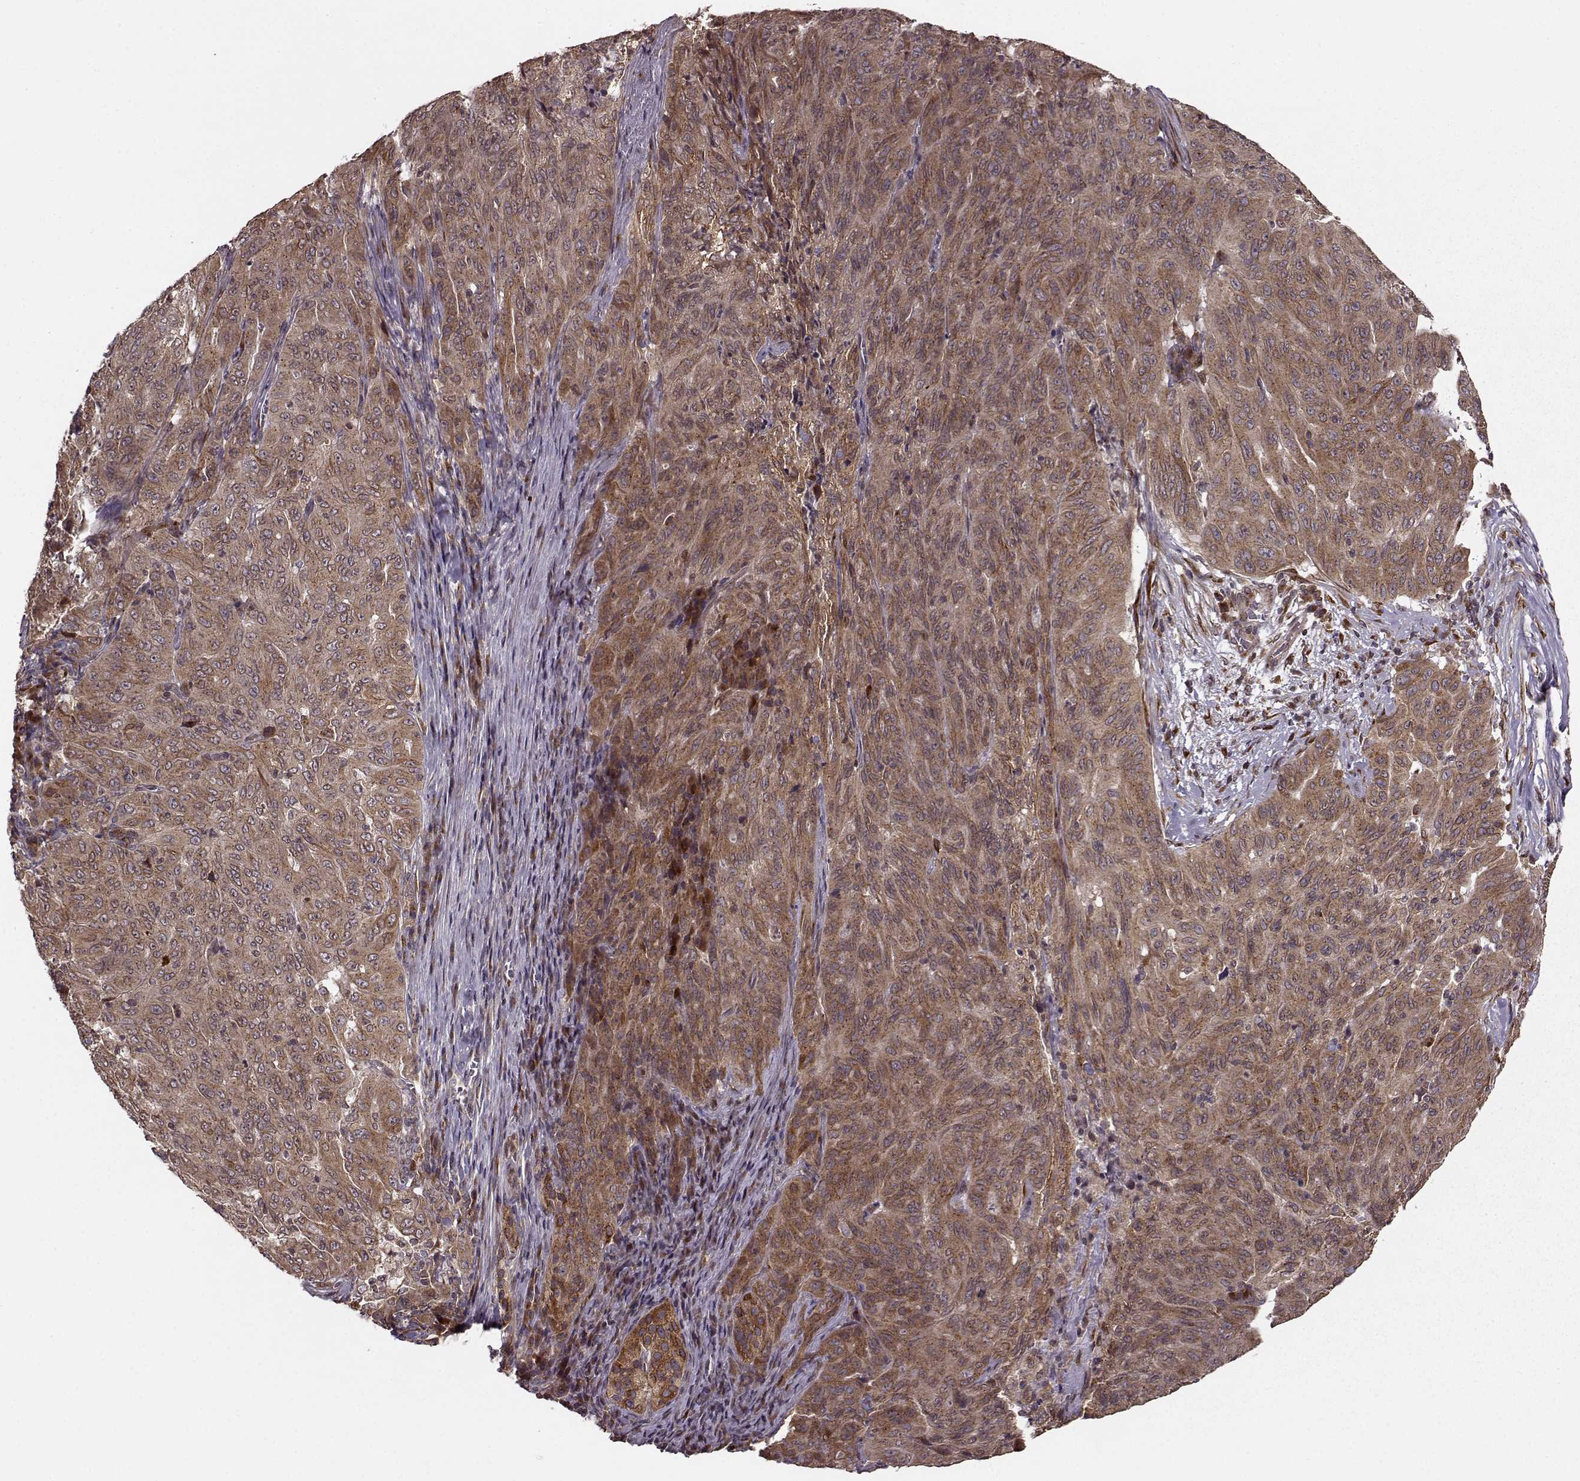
{"staining": {"intensity": "moderate", "quantity": ">75%", "location": "cytoplasmic/membranous"}, "tissue": "pancreatic cancer", "cell_type": "Tumor cells", "image_type": "cancer", "snomed": [{"axis": "morphology", "description": "Adenocarcinoma, NOS"}, {"axis": "topography", "description": "Pancreas"}], "caption": "Protein expression analysis of human adenocarcinoma (pancreatic) reveals moderate cytoplasmic/membranous expression in about >75% of tumor cells.", "gene": "YIPF5", "patient": {"sex": "male", "age": 63}}